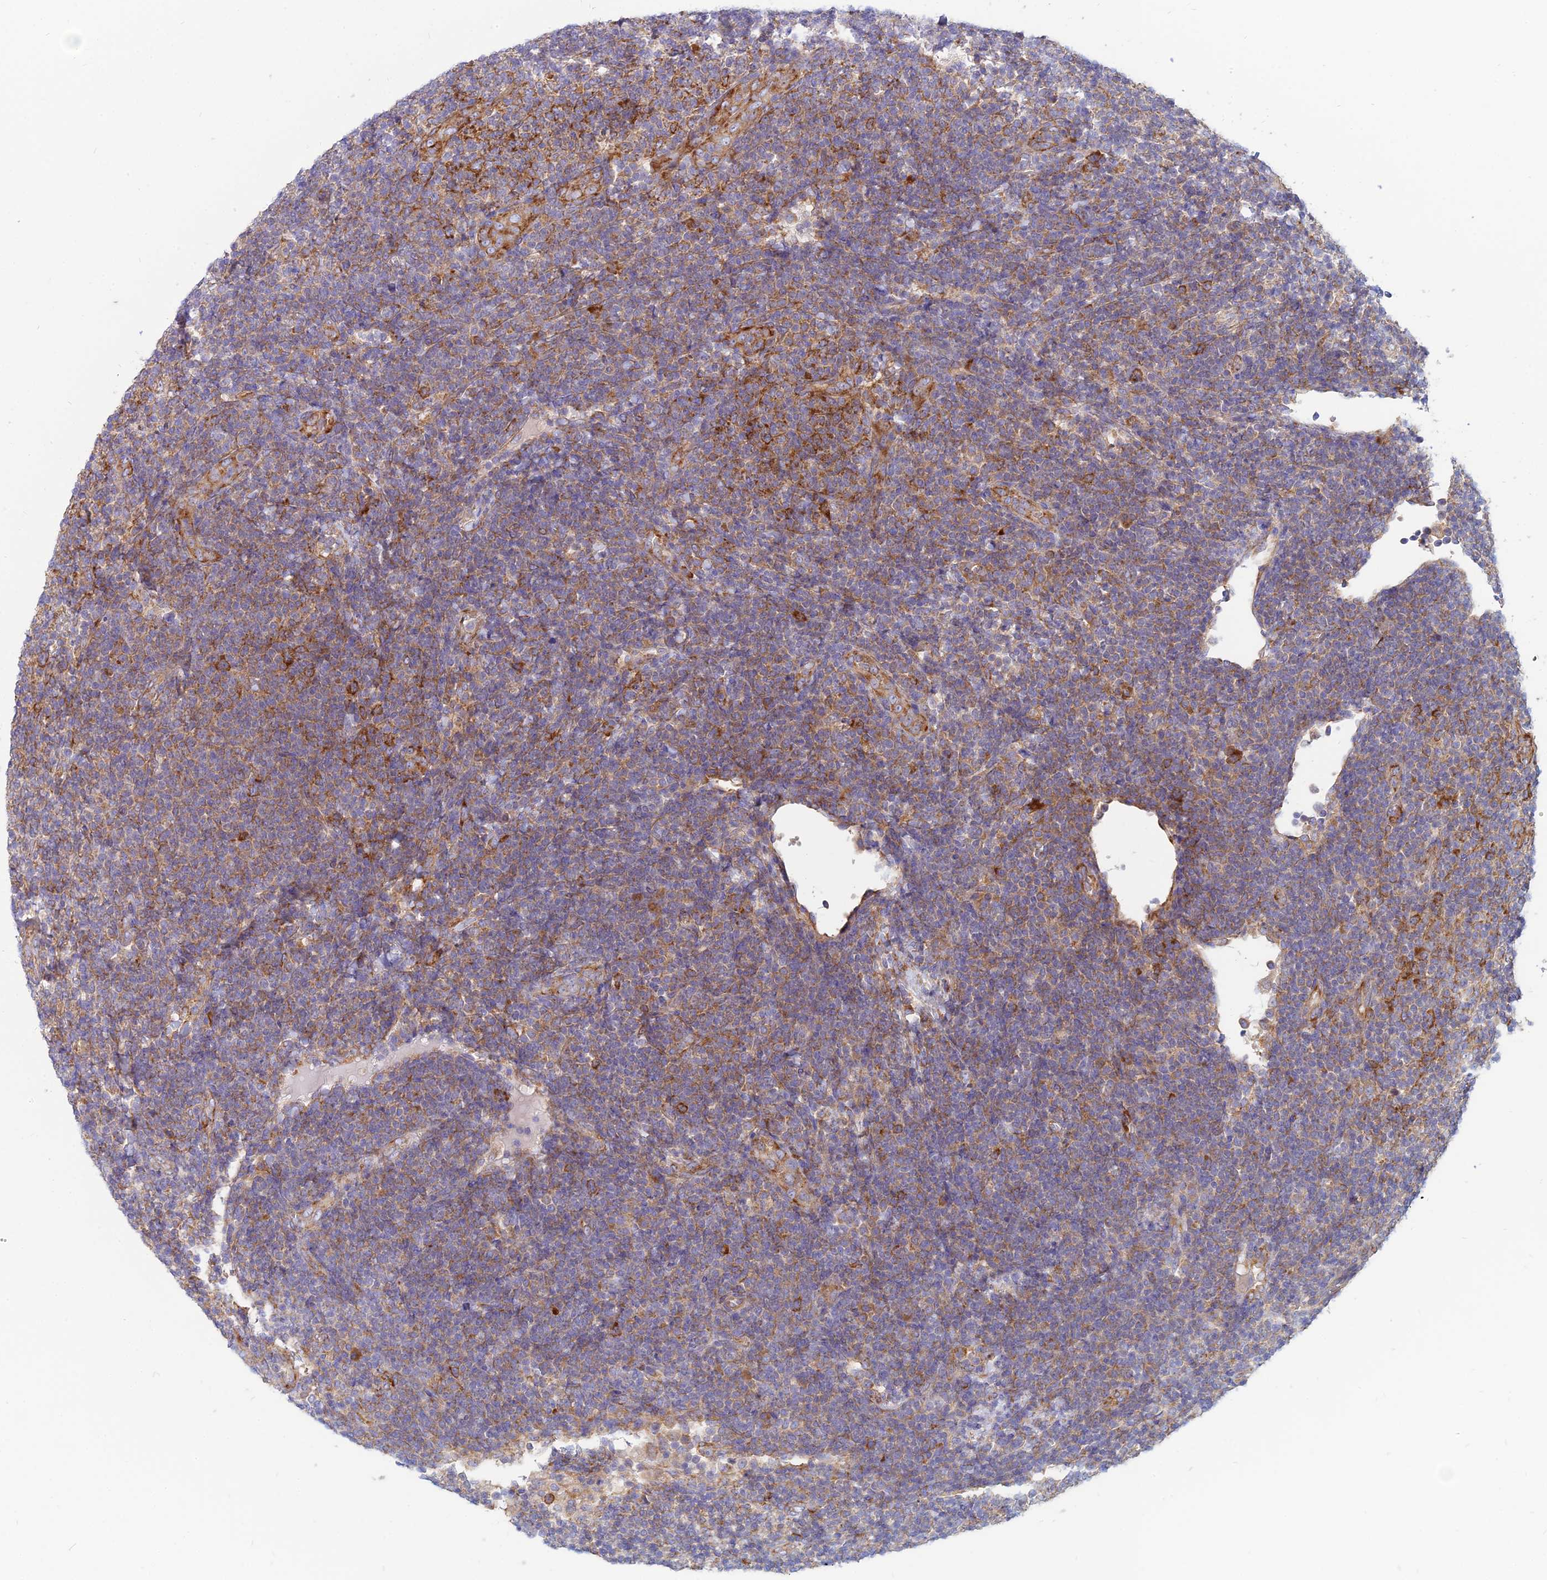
{"staining": {"intensity": "moderate", "quantity": "25%-75%", "location": "cytoplasmic/membranous"}, "tissue": "lymphoma", "cell_type": "Tumor cells", "image_type": "cancer", "snomed": [{"axis": "morphology", "description": "Malignant lymphoma, non-Hodgkin's type, Low grade"}, {"axis": "topography", "description": "Lymph node"}], "caption": "A high-resolution micrograph shows immunohistochemistry staining of lymphoma, which displays moderate cytoplasmic/membranous staining in about 25%-75% of tumor cells.", "gene": "TXLNA", "patient": {"sex": "male", "age": 66}}